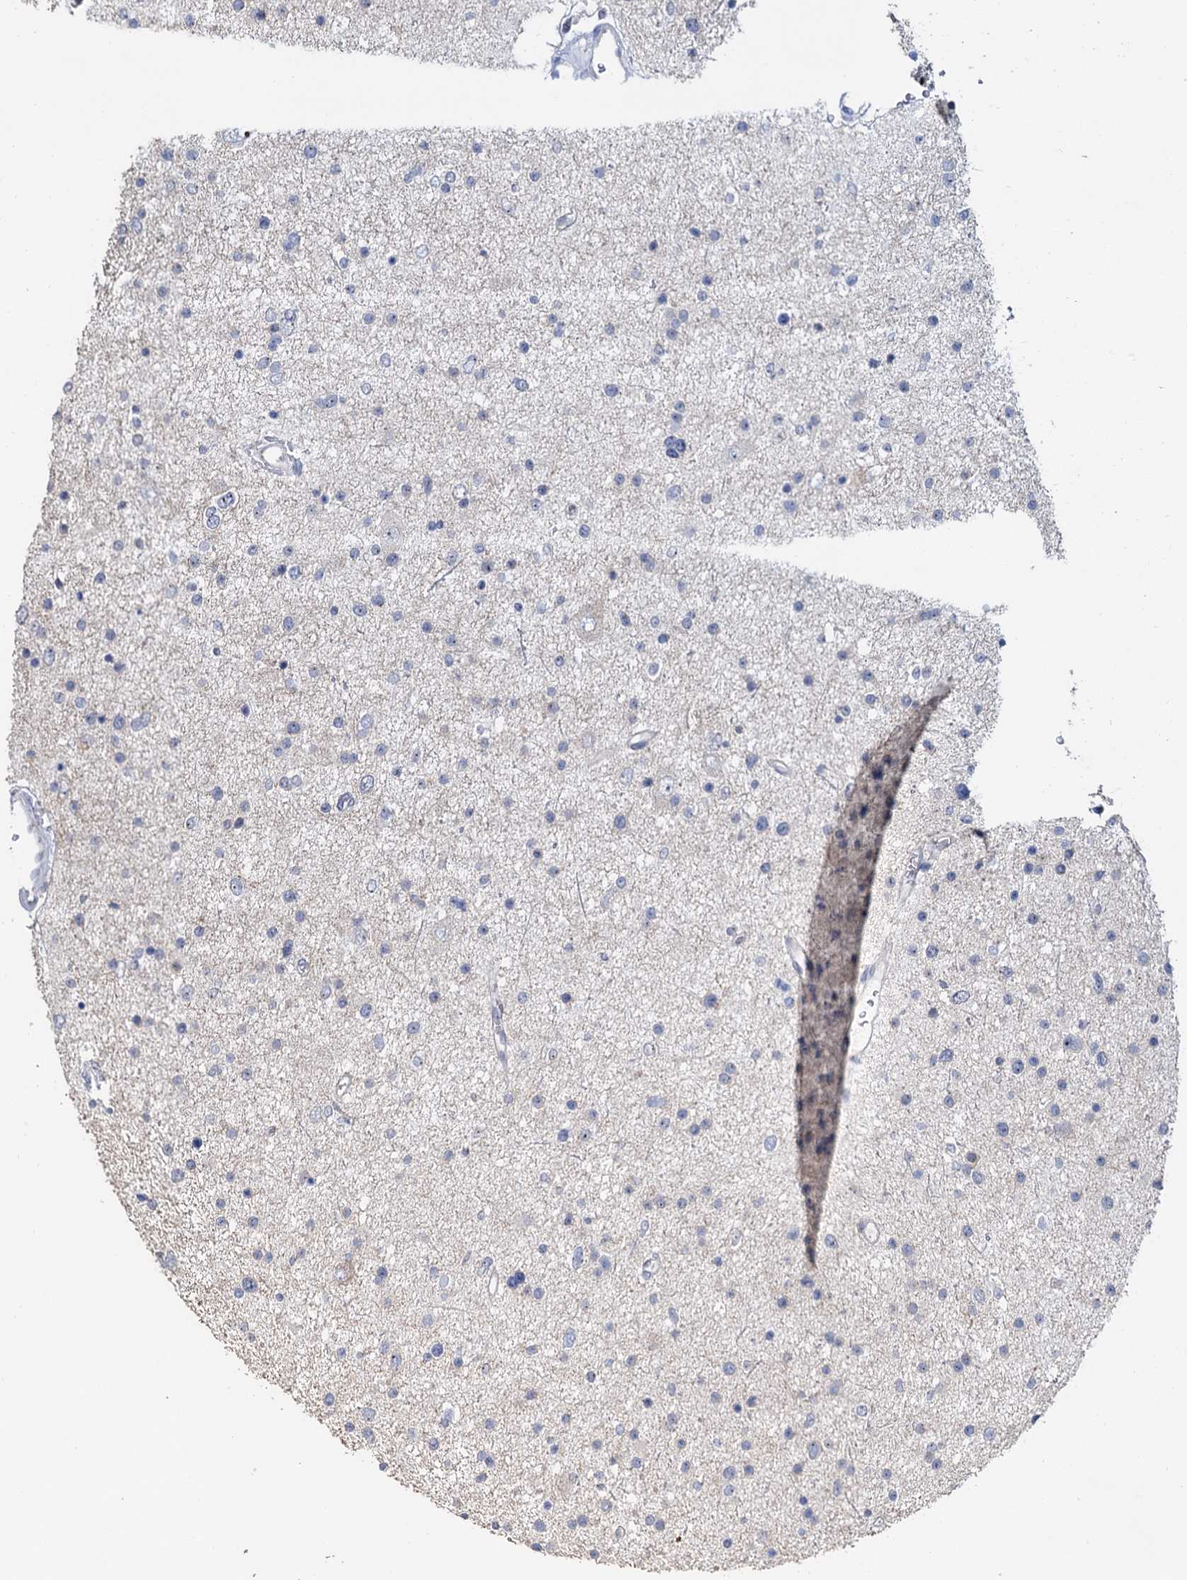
{"staining": {"intensity": "negative", "quantity": "none", "location": "none"}, "tissue": "glioma", "cell_type": "Tumor cells", "image_type": "cancer", "snomed": [{"axis": "morphology", "description": "Glioma, malignant, Low grade"}, {"axis": "topography", "description": "Brain"}], "caption": "Photomicrograph shows no protein expression in tumor cells of glioma tissue.", "gene": "C2CD3", "patient": {"sex": "female", "age": 37}}